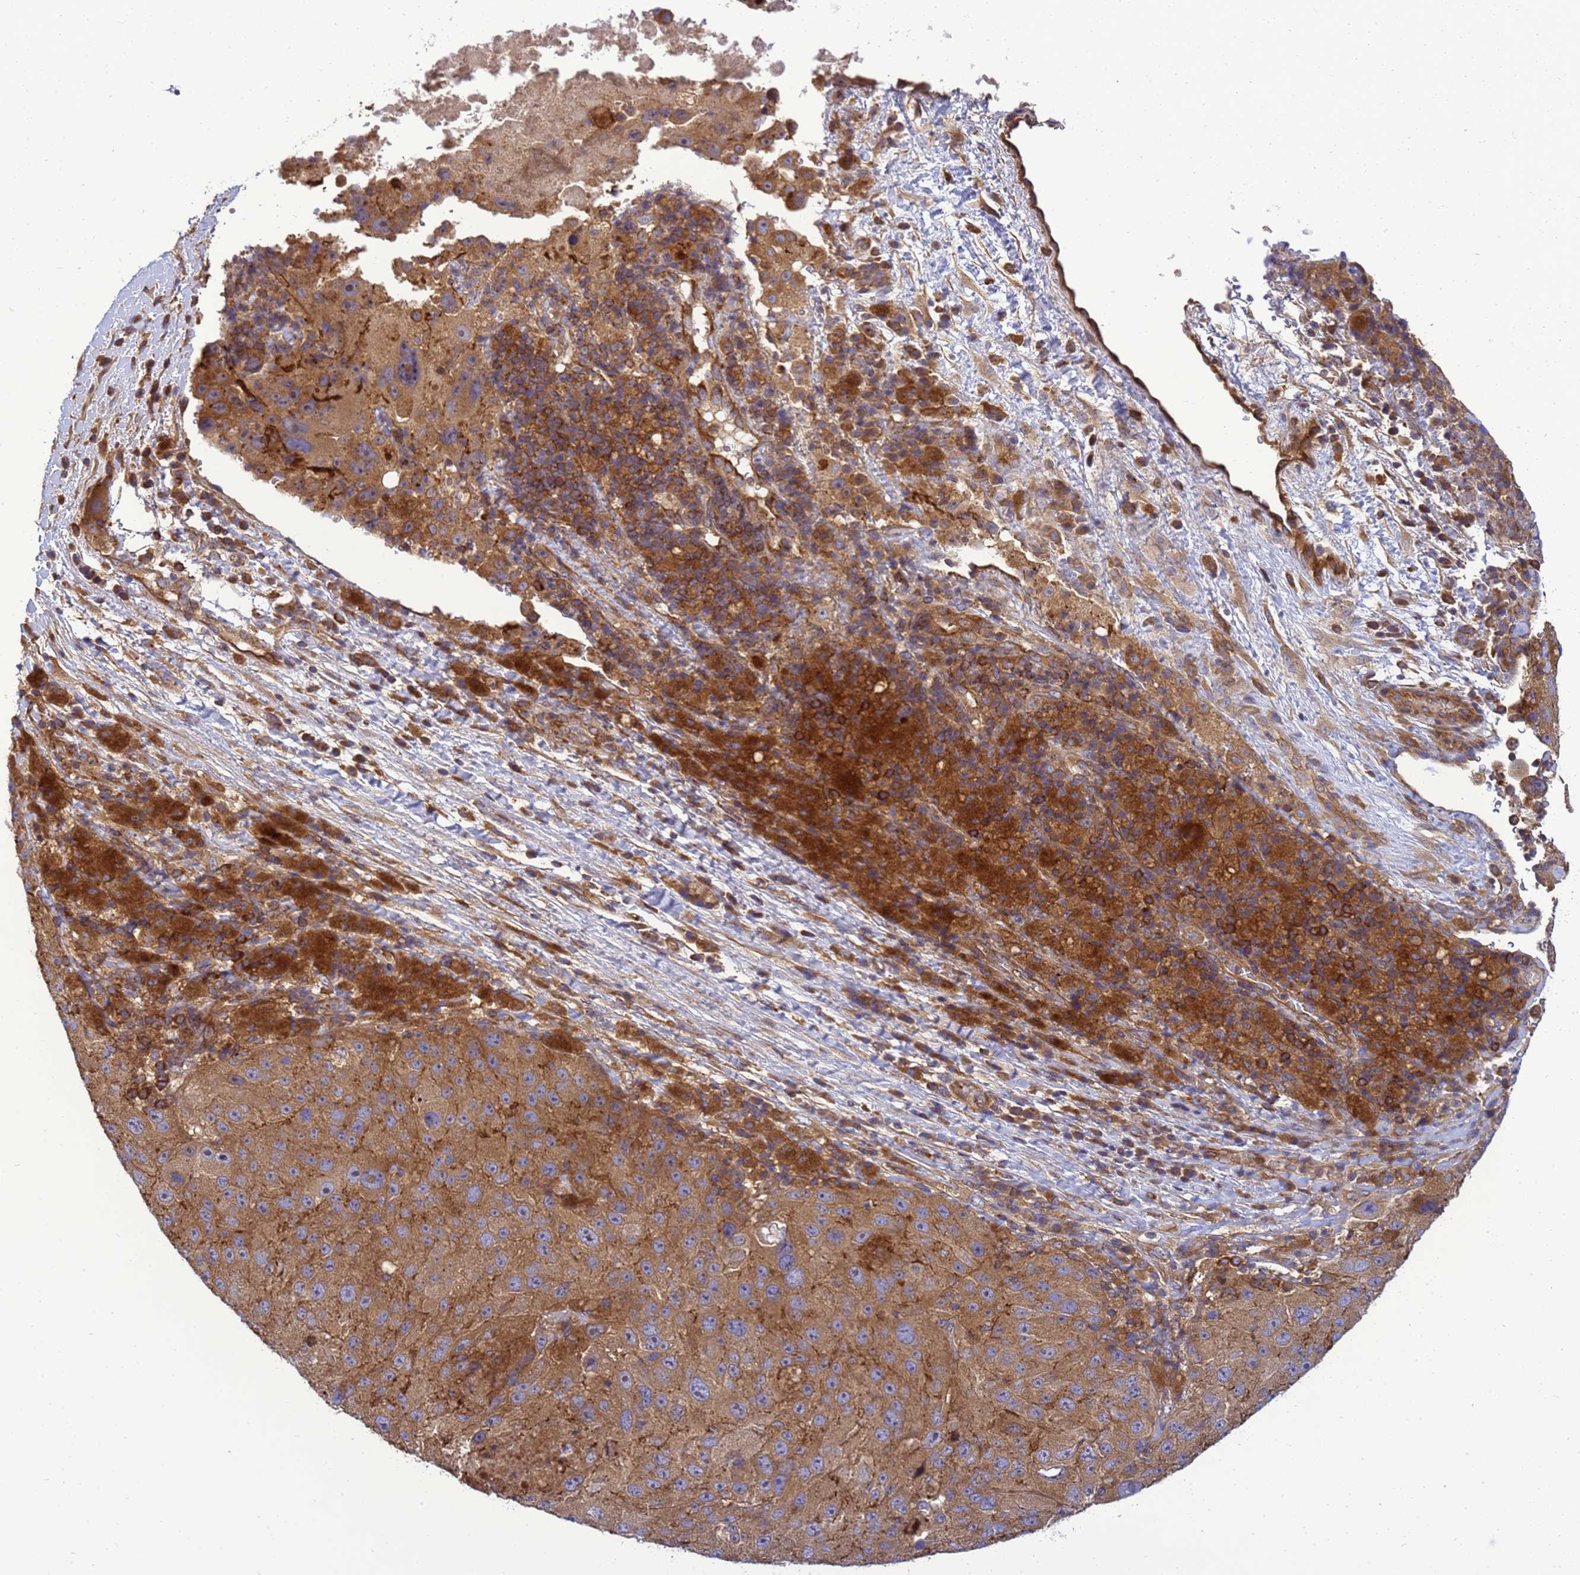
{"staining": {"intensity": "moderate", "quantity": ">75%", "location": "cytoplasmic/membranous"}, "tissue": "melanoma", "cell_type": "Tumor cells", "image_type": "cancer", "snomed": [{"axis": "morphology", "description": "Malignant melanoma, Metastatic site"}, {"axis": "topography", "description": "Lymph node"}], "caption": "Immunohistochemistry photomicrograph of malignant melanoma (metastatic site) stained for a protein (brown), which demonstrates medium levels of moderate cytoplasmic/membranous expression in approximately >75% of tumor cells.", "gene": "BECN1", "patient": {"sex": "male", "age": 62}}